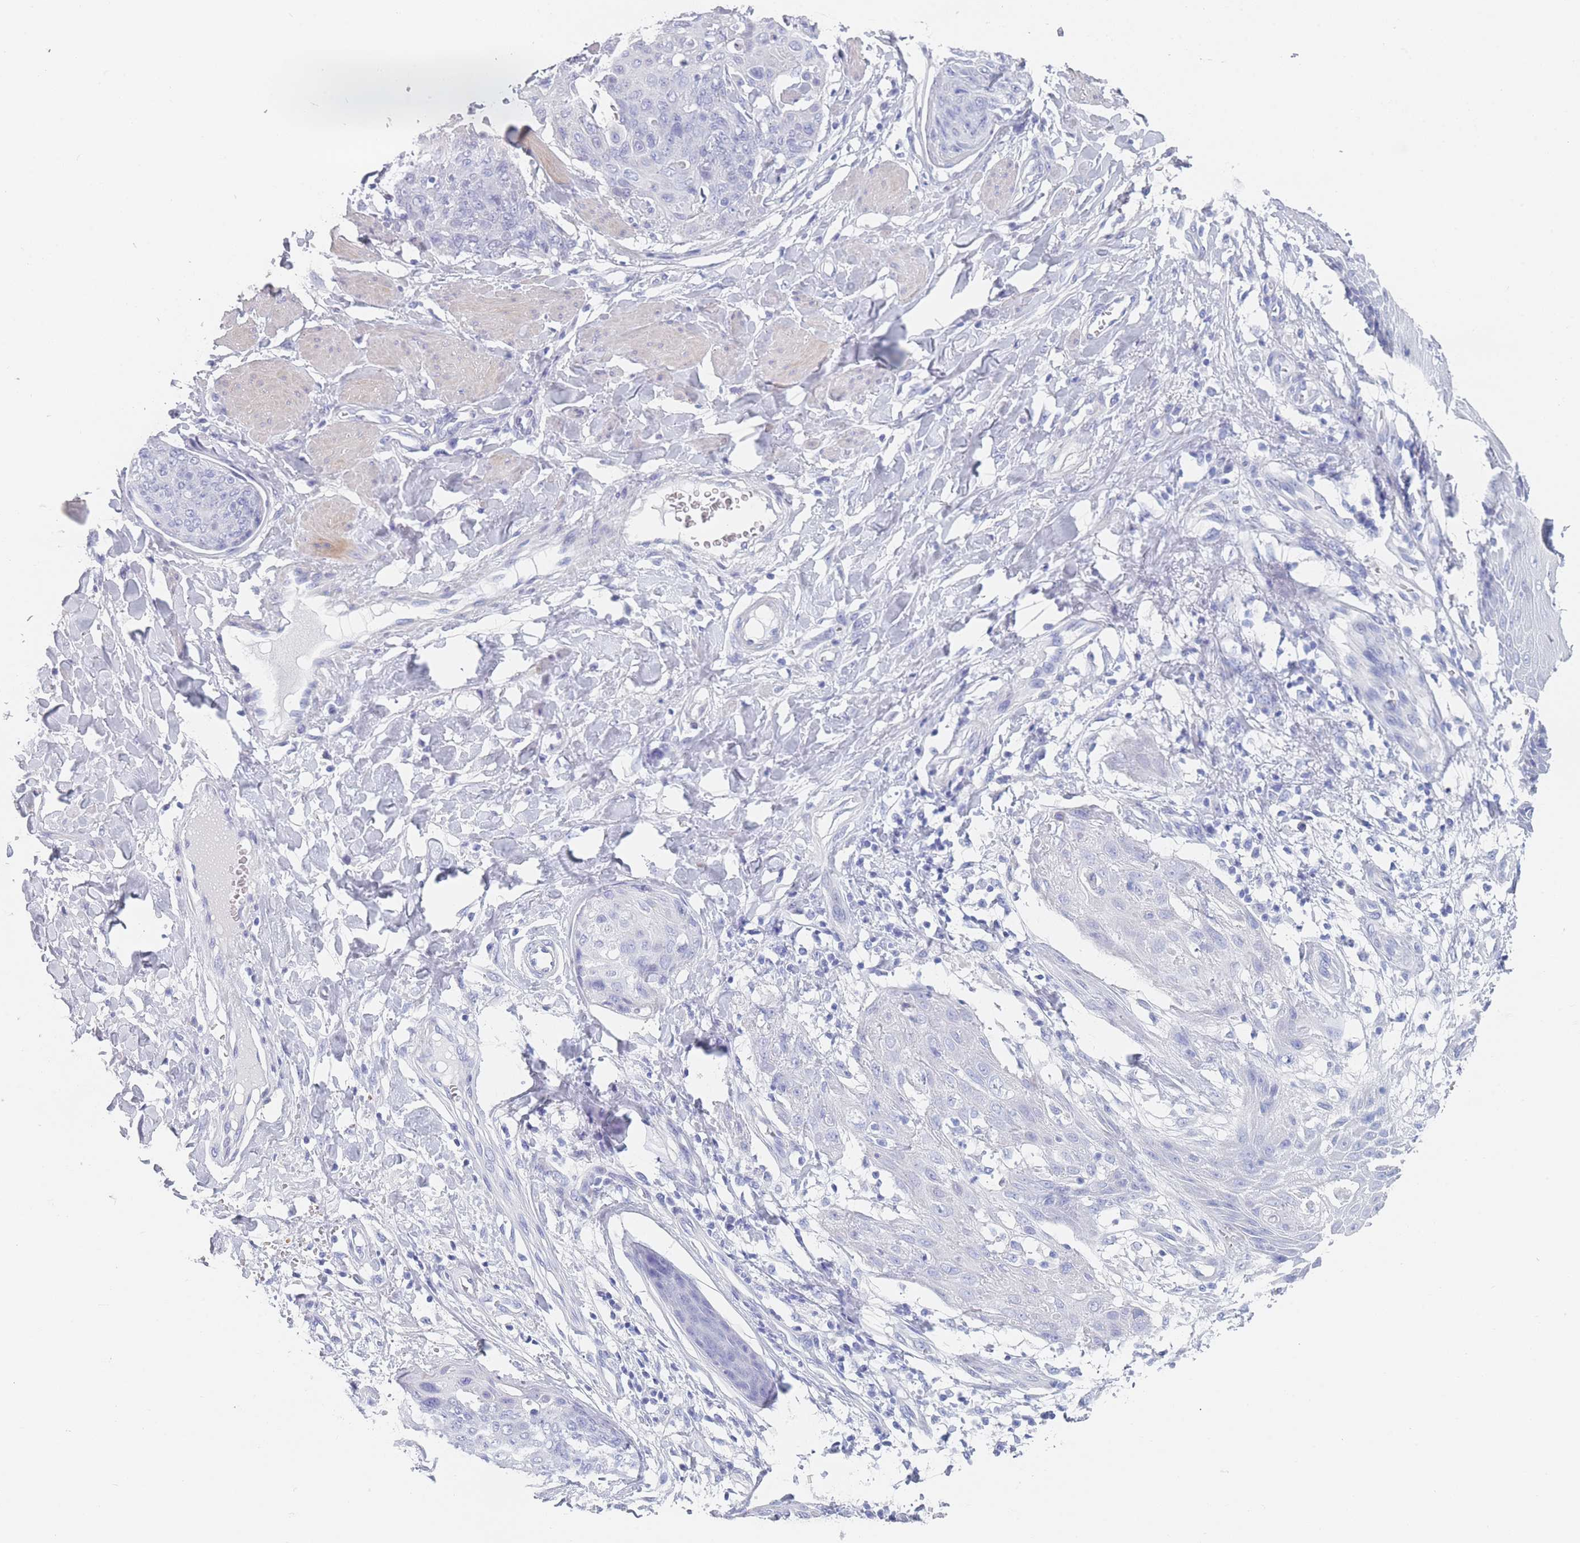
{"staining": {"intensity": "negative", "quantity": "none", "location": "none"}, "tissue": "skin cancer", "cell_type": "Tumor cells", "image_type": "cancer", "snomed": [{"axis": "morphology", "description": "Squamous cell carcinoma, NOS"}, {"axis": "topography", "description": "Skin"}, {"axis": "topography", "description": "Vulva"}], "caption": "DAB immunohistochemical staining of skin cancer (squamous cell carcinoma) shows no significant positivity in tumor cells. The staining was performed using DAB to visualize the protein expression in brown, while the nuclei were stained in blue with hematoxylin (Magnification: 20x).", "gene": "OR5D16", "patient": {"sex": "female", "age": 85}}